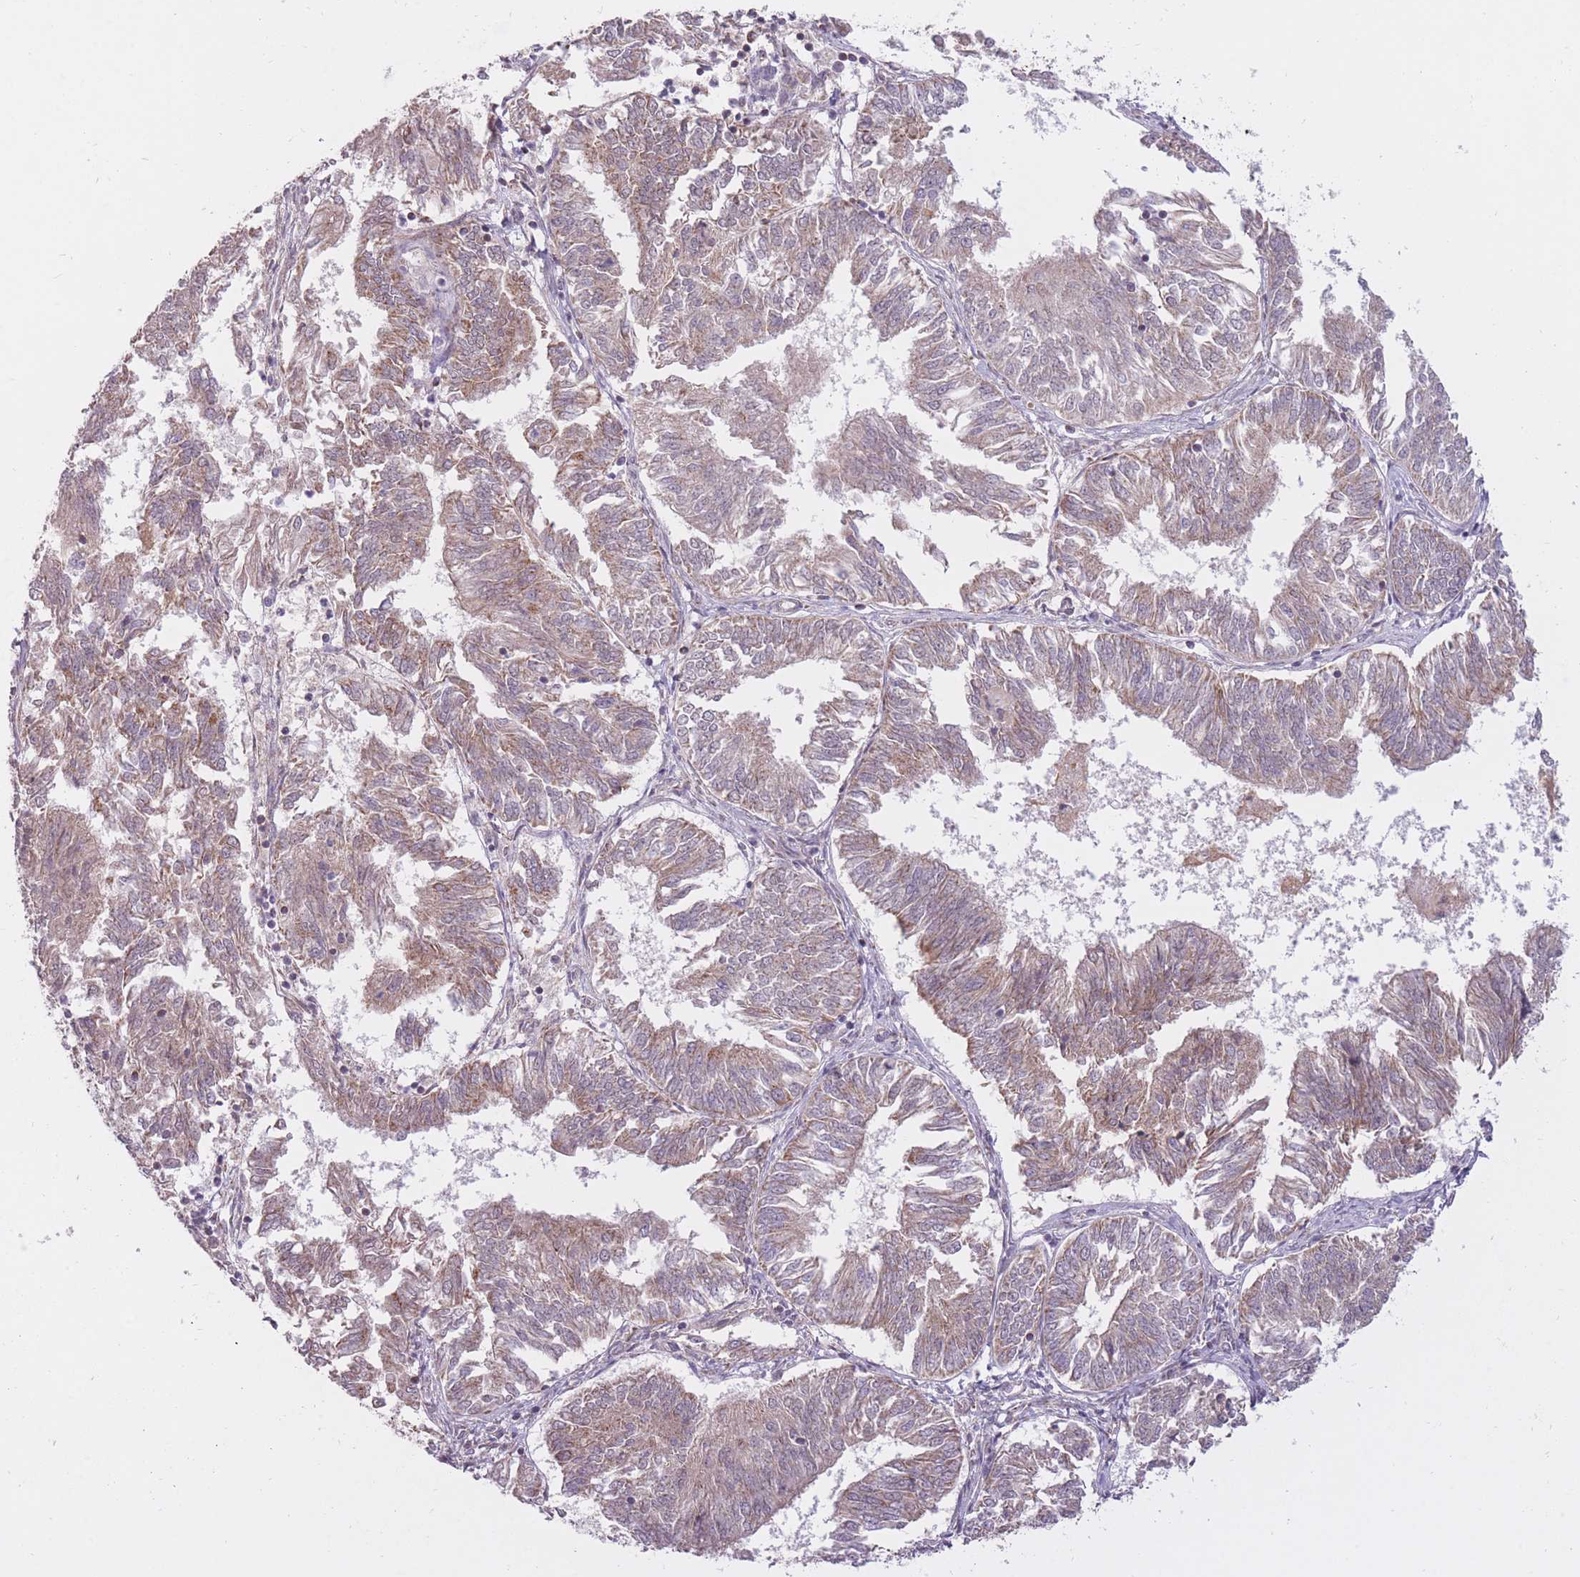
{"staining": {"intensity": "weak", "quantity": "25%-75%", "location": "cytoplasmic/membranous"}, "tissue": "endometrial cancer", "cell_type": "Tumor cells", "image_type": "cancer", "snomed": [{"axis": "morphology", "description": "Adenocarcinoma, NOS"}, {"axis": "topography", "description": "Endometrium"}], "caption": "Immunohistochemistry (IHC) of human endometrial adenocarcinoma displays low levels of weak cytoplasmic/membranous expression in about 25%-75% of tumor cells.", "gene": "LIN7C", "patient": {"sex": "female", "age": 58}}